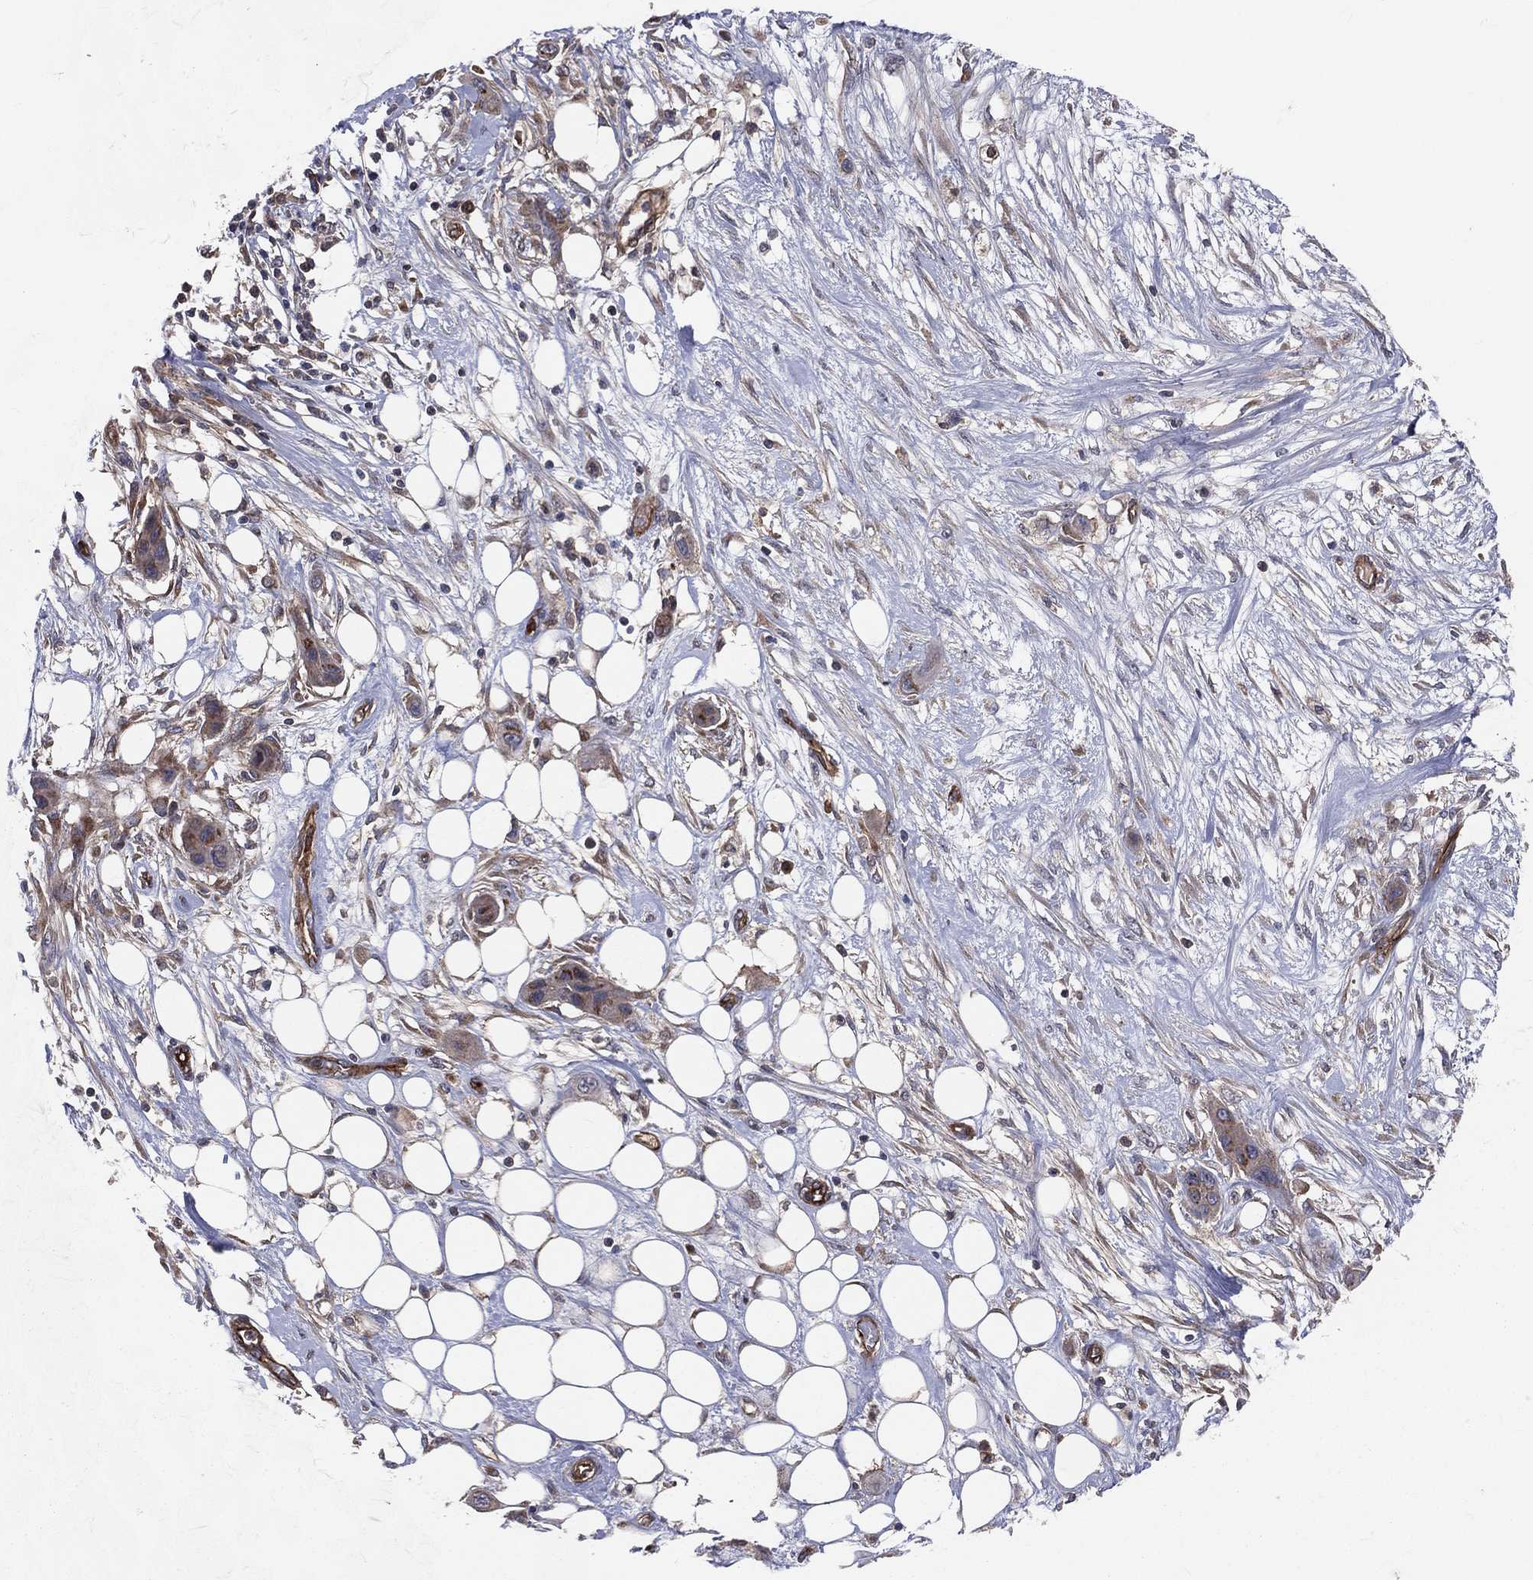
{"staining": {"intensity": "weak", "quantity": "25%-75%", "location": "cytoplasmic/membranous"}, "tissue": "skin cancer", "cell_type": "Tumor cells", "image_type": "cancer", "snomed": [{"axis": "morphology", "description": "Squamous cell carcinoma, NOS"}, {"axis": "topography", "description": "Skin"}], "caption": "An image showing weak cytoplasmic/membranous staining in approximately 25%-75% of tumor cells in skin cancer, as visualized by brown immunohistochemical staining.", "gene": "ENTPD1", "patient": {"sex": "male", "age": 79}}